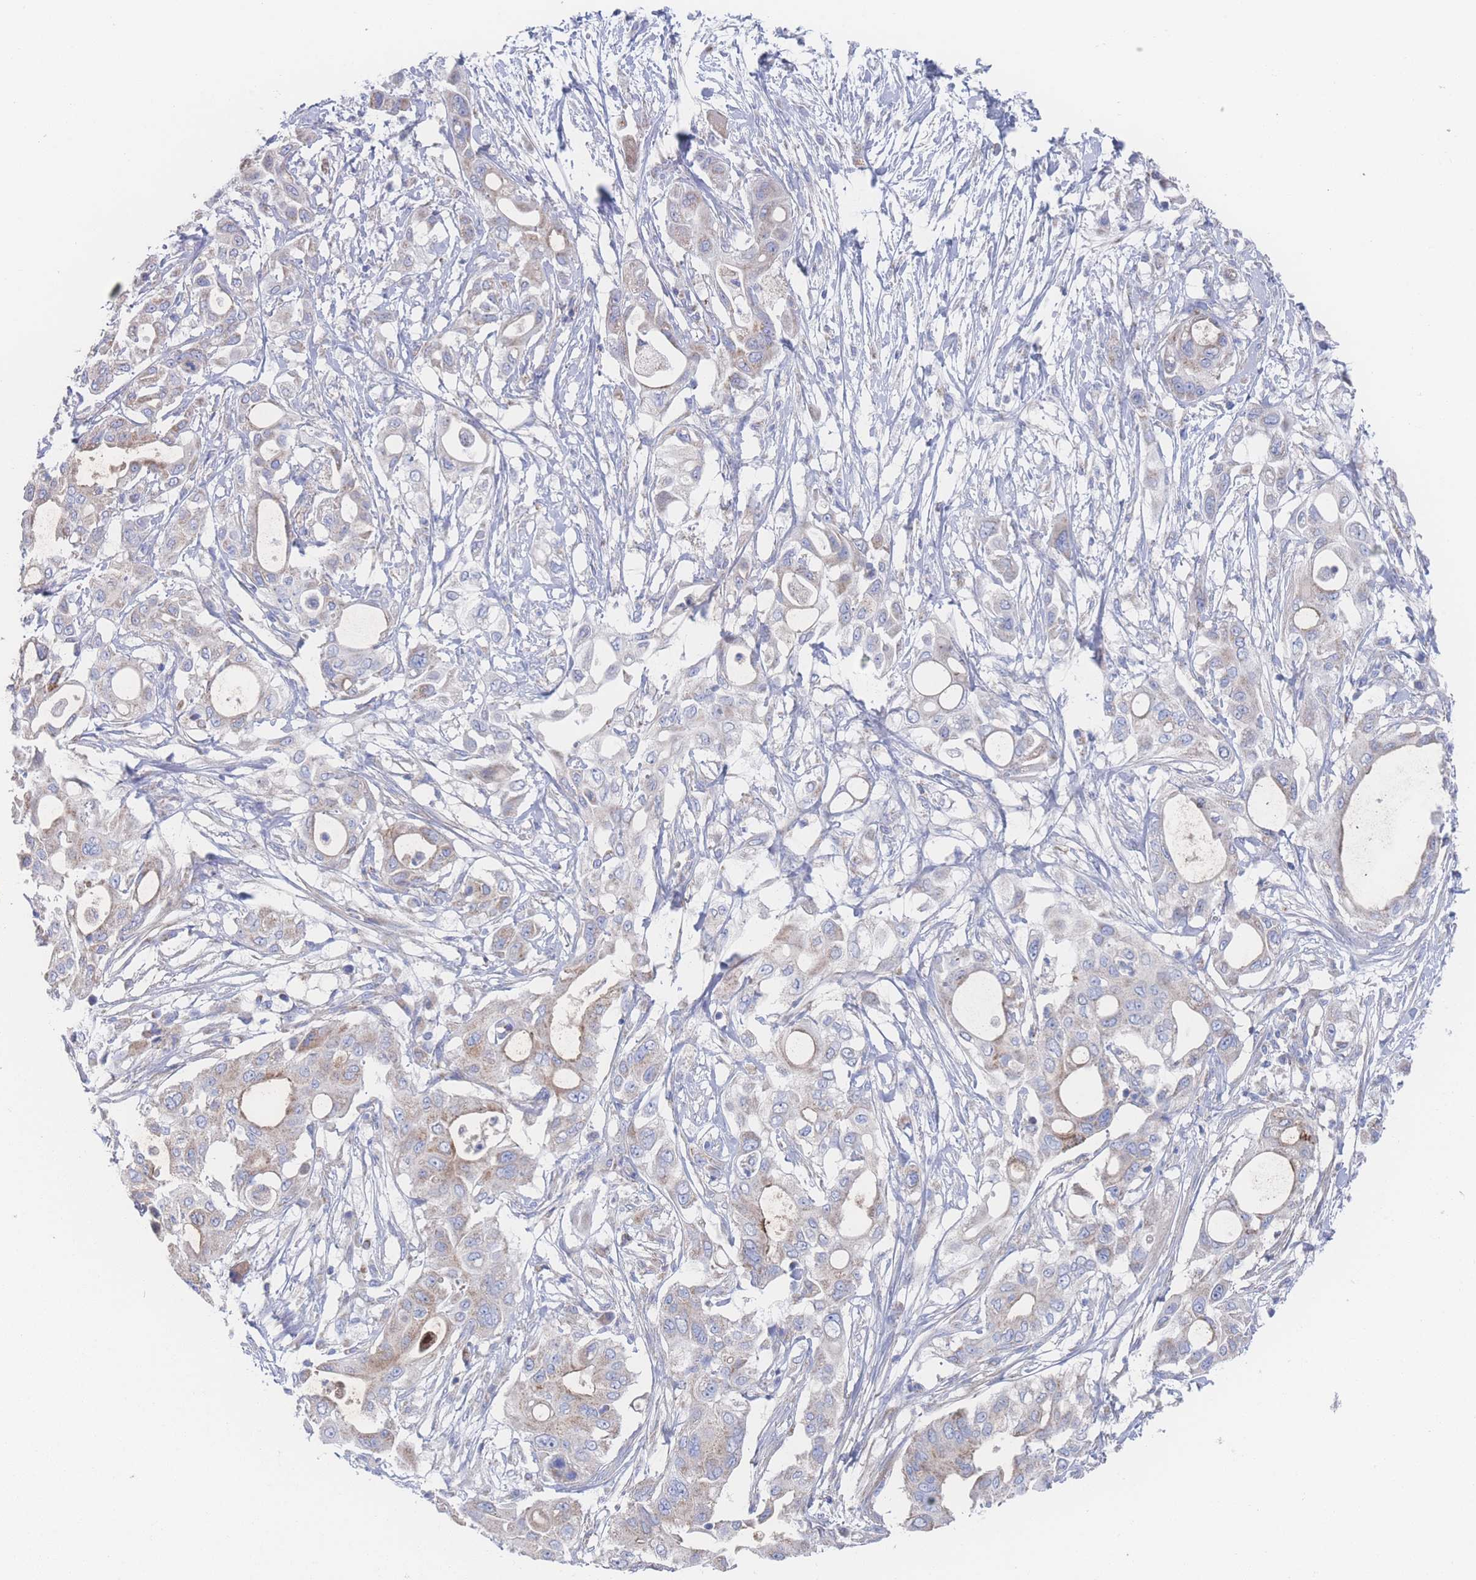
{"staining": {"intensity": "weak", "quantity": "25%-75%", "location": "cytoplasmic/membranous"}, "tissue": "pancreatic cancer", "cell_type": "Tumor cells", "image_type": "cancer", "snomed": [{"axis": "morphology", "description": "Adenocarcinoma, NOS"}, {"axis": "topography", "description": "Pancreas"}], "caption": "A high-resolution micrograph shows immunohistochemistry staining of pancreatic cancer (adenocarcinoma), which exhibits weak cytoplasmic/membranous positivity in approximately 25%-75% of tumor cells.", "gene": "SNPH", "patient": {"sex": "male", "age": 68}}